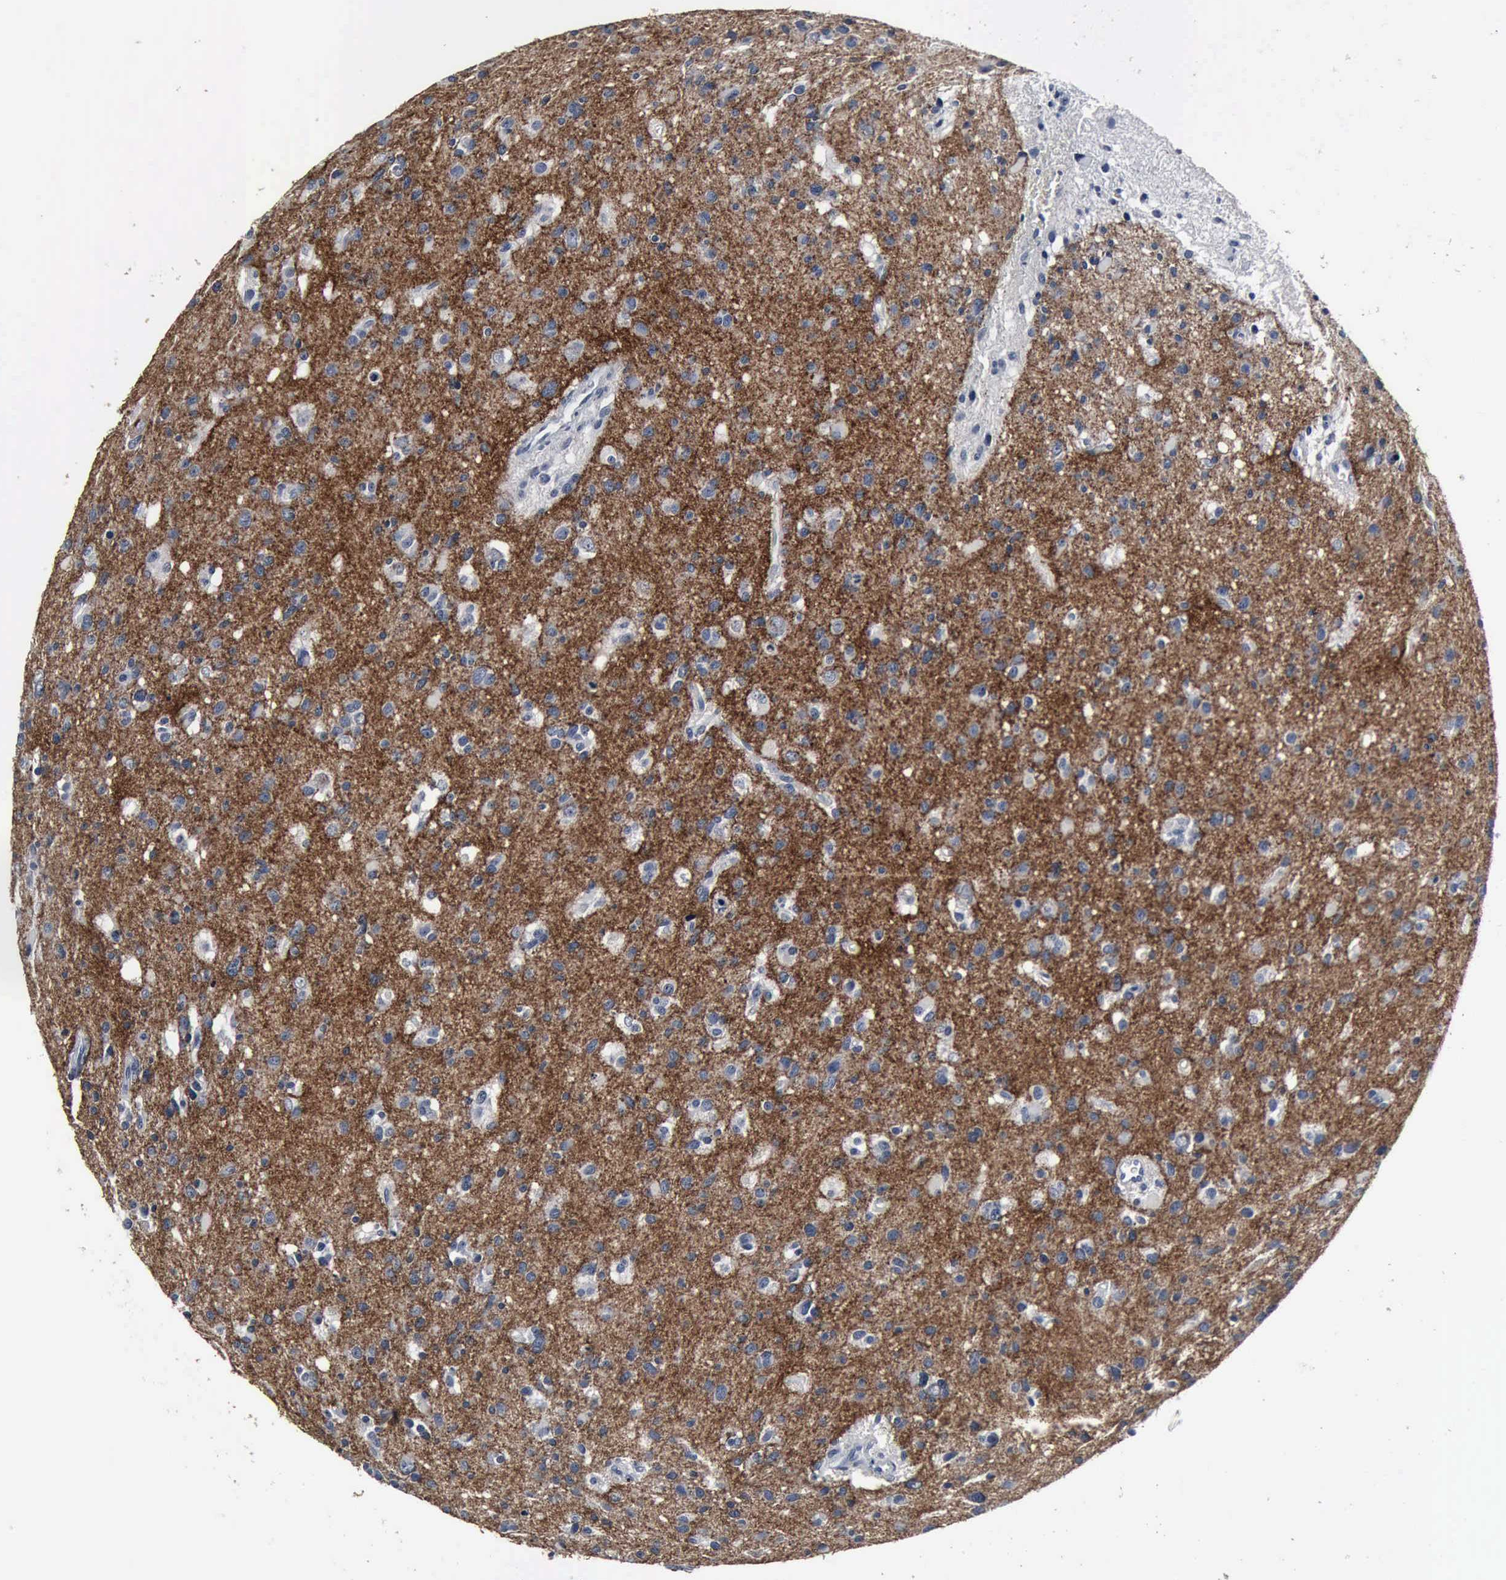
{"staining": {"intensity": "negative", "quantity": "none", "location": "none"}, "tissue": "glioma", "cell_type": "Tumor cells", "image_type": "cancer", "snomed": [{"axis": "morphology", "description": "Glioma, malignant, Low grade"}, {"axis": "topography", "description": "Brain"}], "caption": "Immunohistochemistry of glioma displays no expression in tumor cells.", "gene": "SNAP25", "patient": {"sex": "female", "age": 46}}